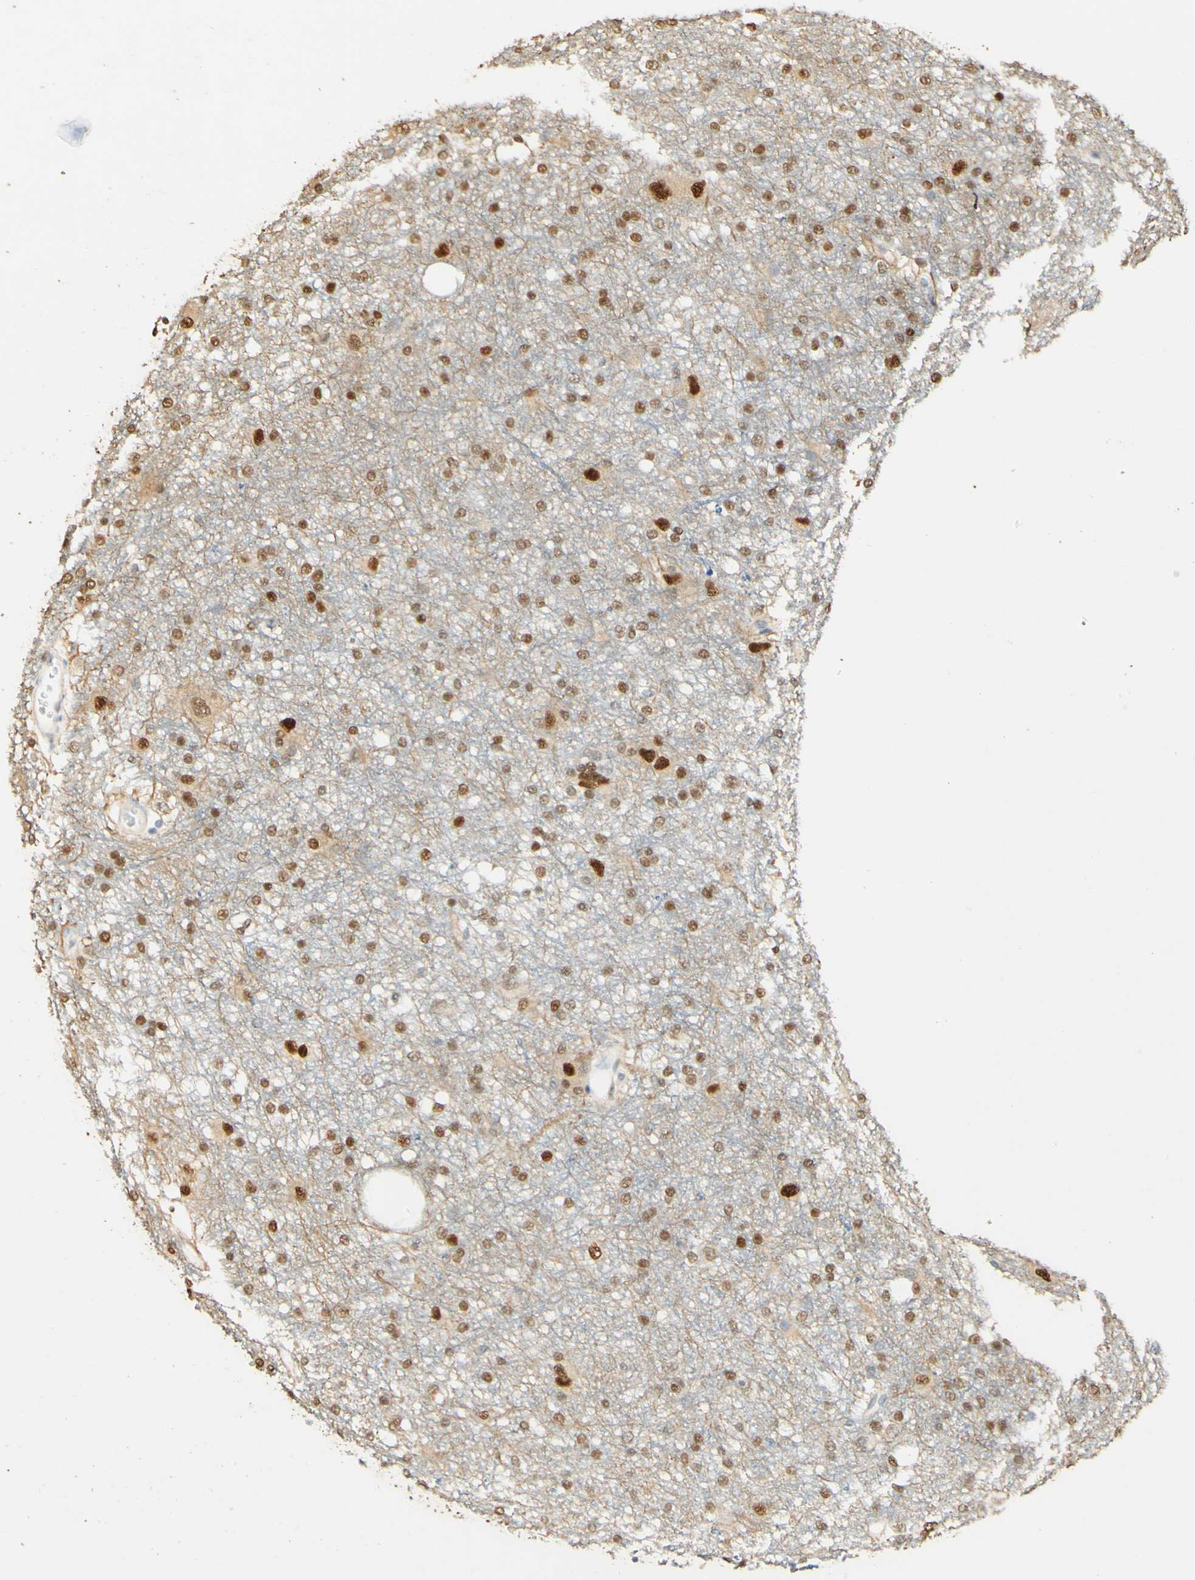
{"staining": {"intensity": "strong", "quantity": ">75%", "location": "nuclear"}, "tissue": "glioma", "cell_type": "Tumor cells", "image_type": "cancer", "snomed": [{"axis": "morphology", "description": "Glioma, malignant, High grade"}, {"axis": "topography", "description": "Brain"}], "caption": "Immunohistochemistry (IHC) (DAB) staining of human glioma demonstrates strong nuclear protein expression in approximately >75% of tumor cells. (Brightfield microscopy of DAB IHC at high magnification).", "gene": "MAP3K4", "patient": {"sex": "female", "age": 59}}